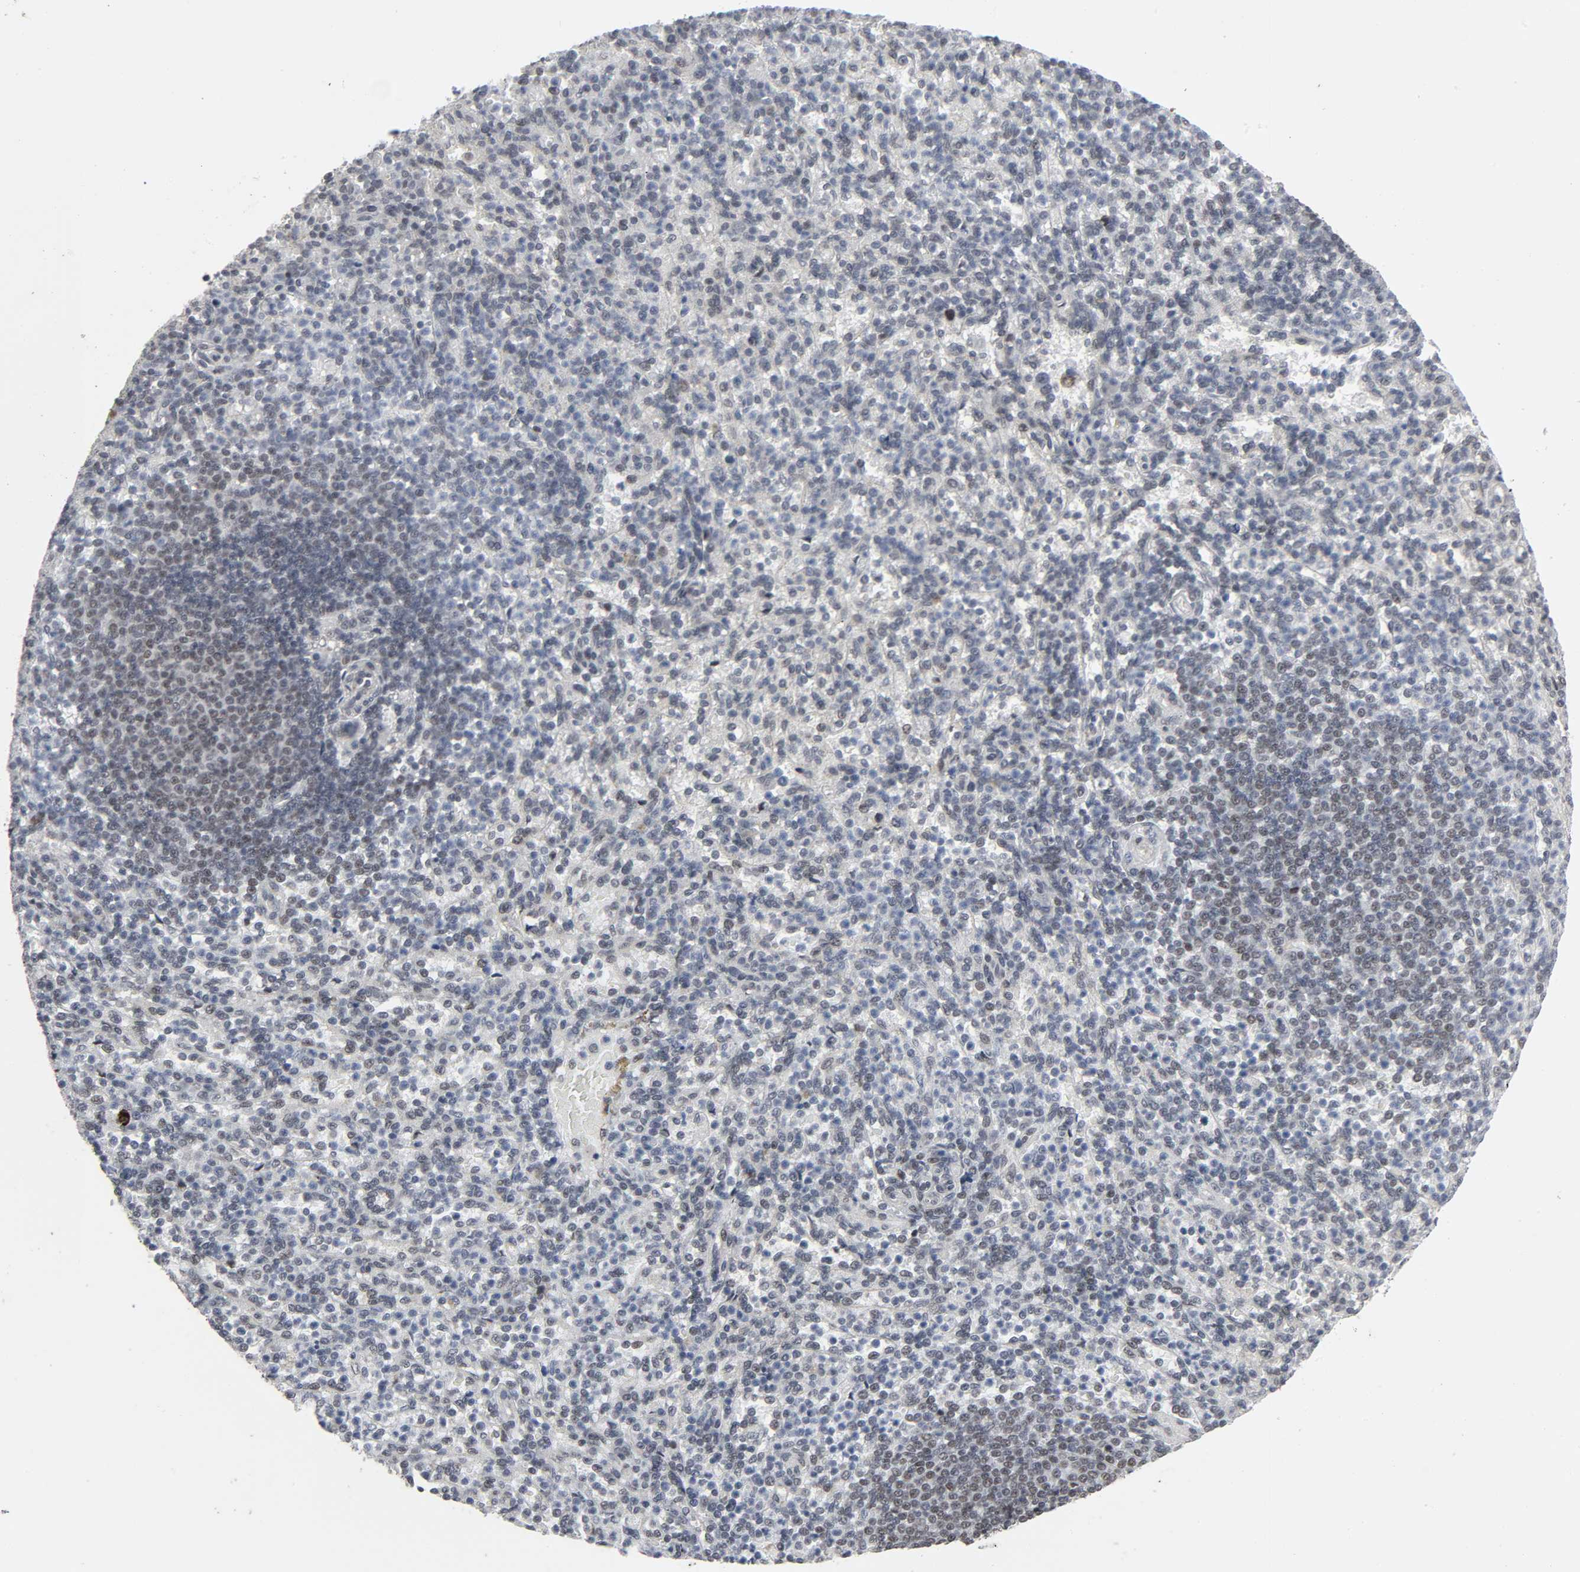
{"staining": {"intensity": "negative", "quantity": "none", "location": "none"}, "tissue": "spleen", "cell_type": "Cells in red pulp", "image_type": "normal", "snomed": [{"axis": "morphology", "description": "Normal tissue, NOS"}, {"axis": "topography", "description": "Spleen"}], "caption": "This is an immunohistochemistry histopathology image of normal spleen. There is no expression in cells in red pulp.", "gene": "MUC1", "patient": {"sex": "female", "age": 74}}